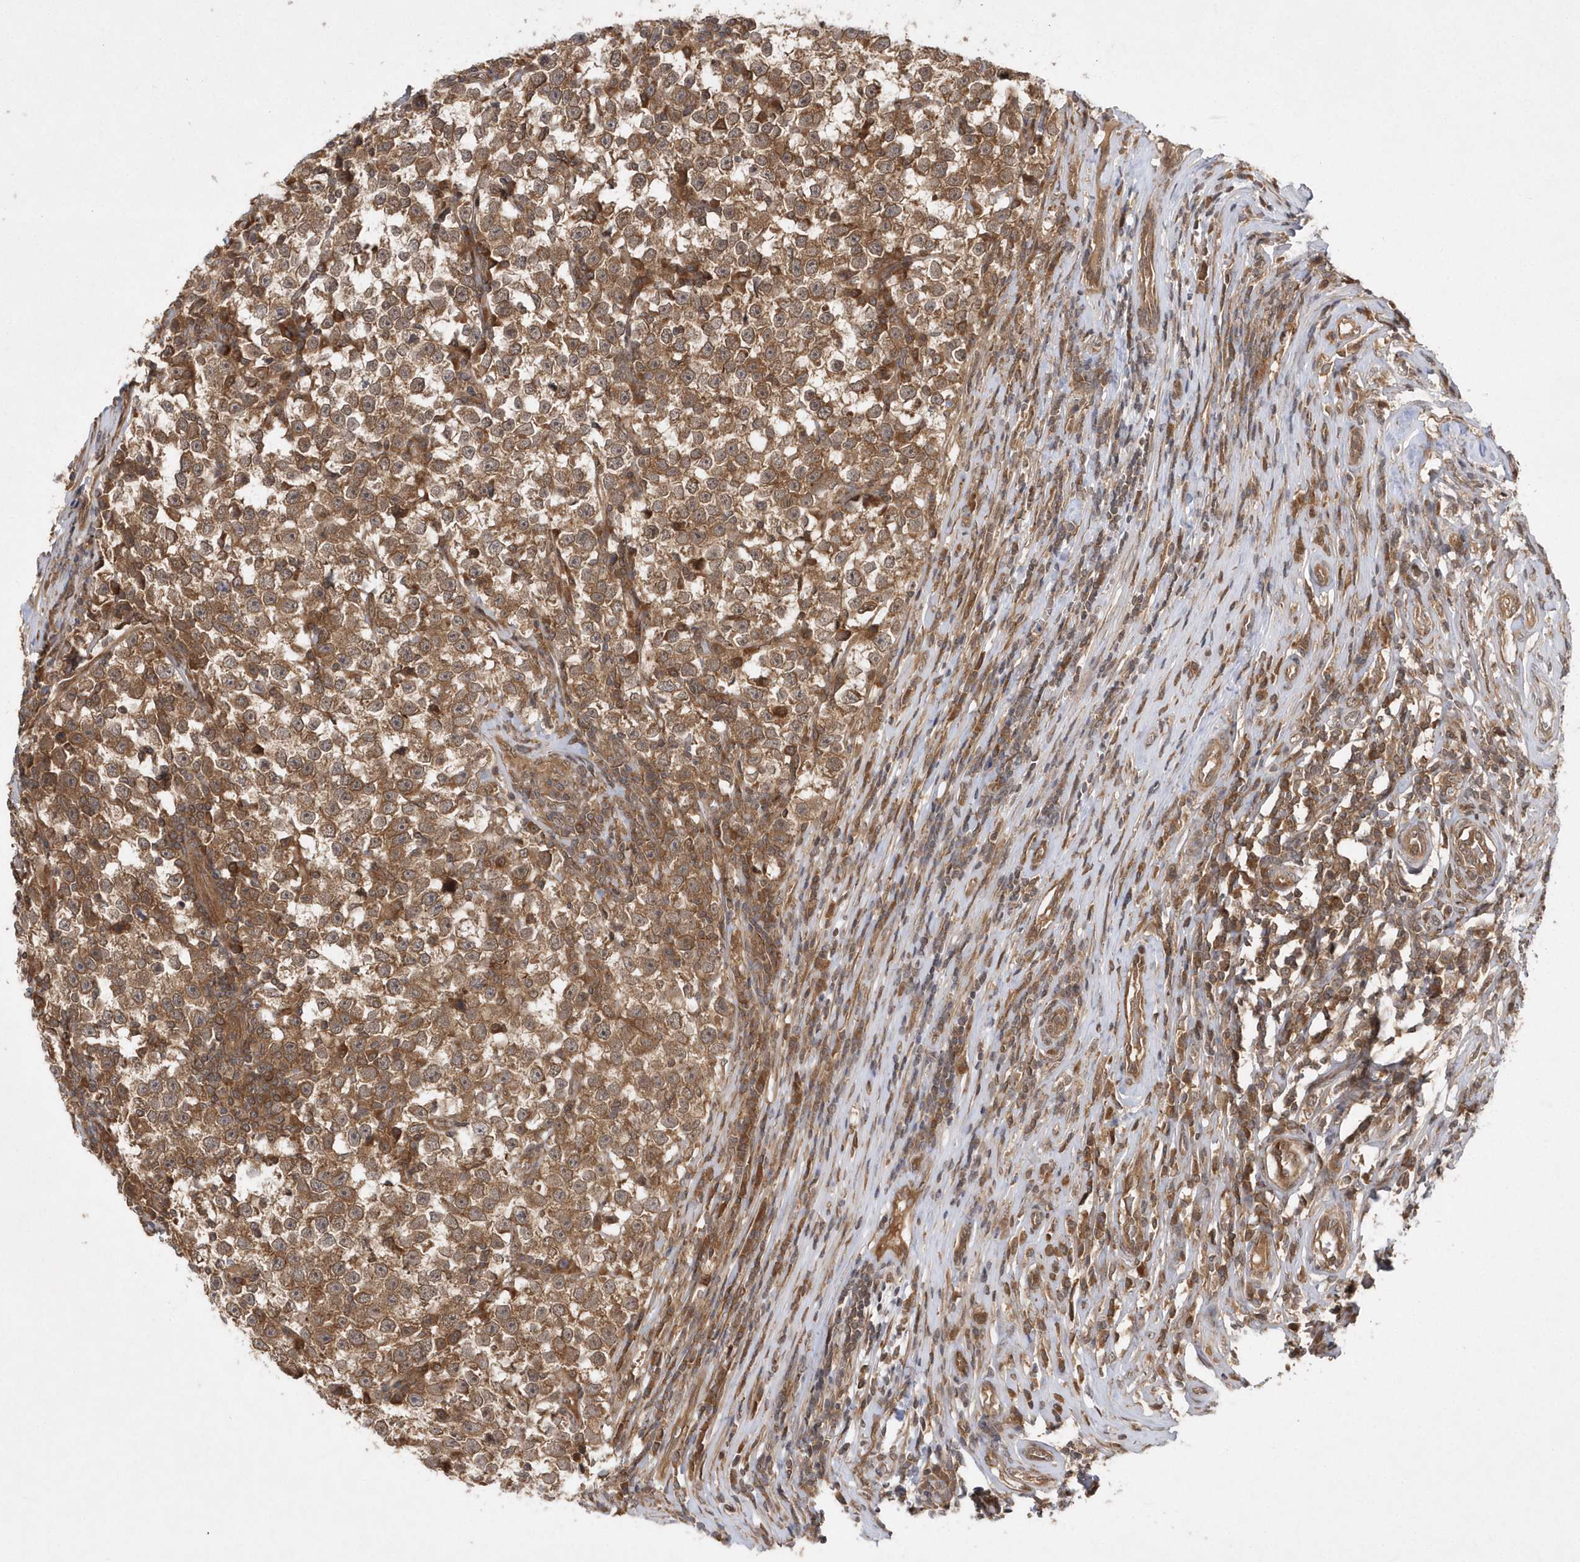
{"staining": {"intensity": "moderate", "quantity": ">75%", "location": "cytoplasmic/membranous"}, "tissue": "testis cancer", "cell_type": "Tumor cells", "image_type": "cancer", "snomed": [{"axis": "morphology", "description": "Normal tissue, NOS"}, {"axis": "morphology", "description": "Seminoma, NOS"}, {"axis": "topography", "description": "Testis"}], "caption": "Protein expression analysis of human seminoma (testis) reveals moderate cytoplasmic/membranous expression in about >75% of tumor cells. Immunohistochemistry stains the protein of interest in brown and the nuclei are stained blue.", "gene": "GFM2", "patient": {"sex": "male", "age": 43}}